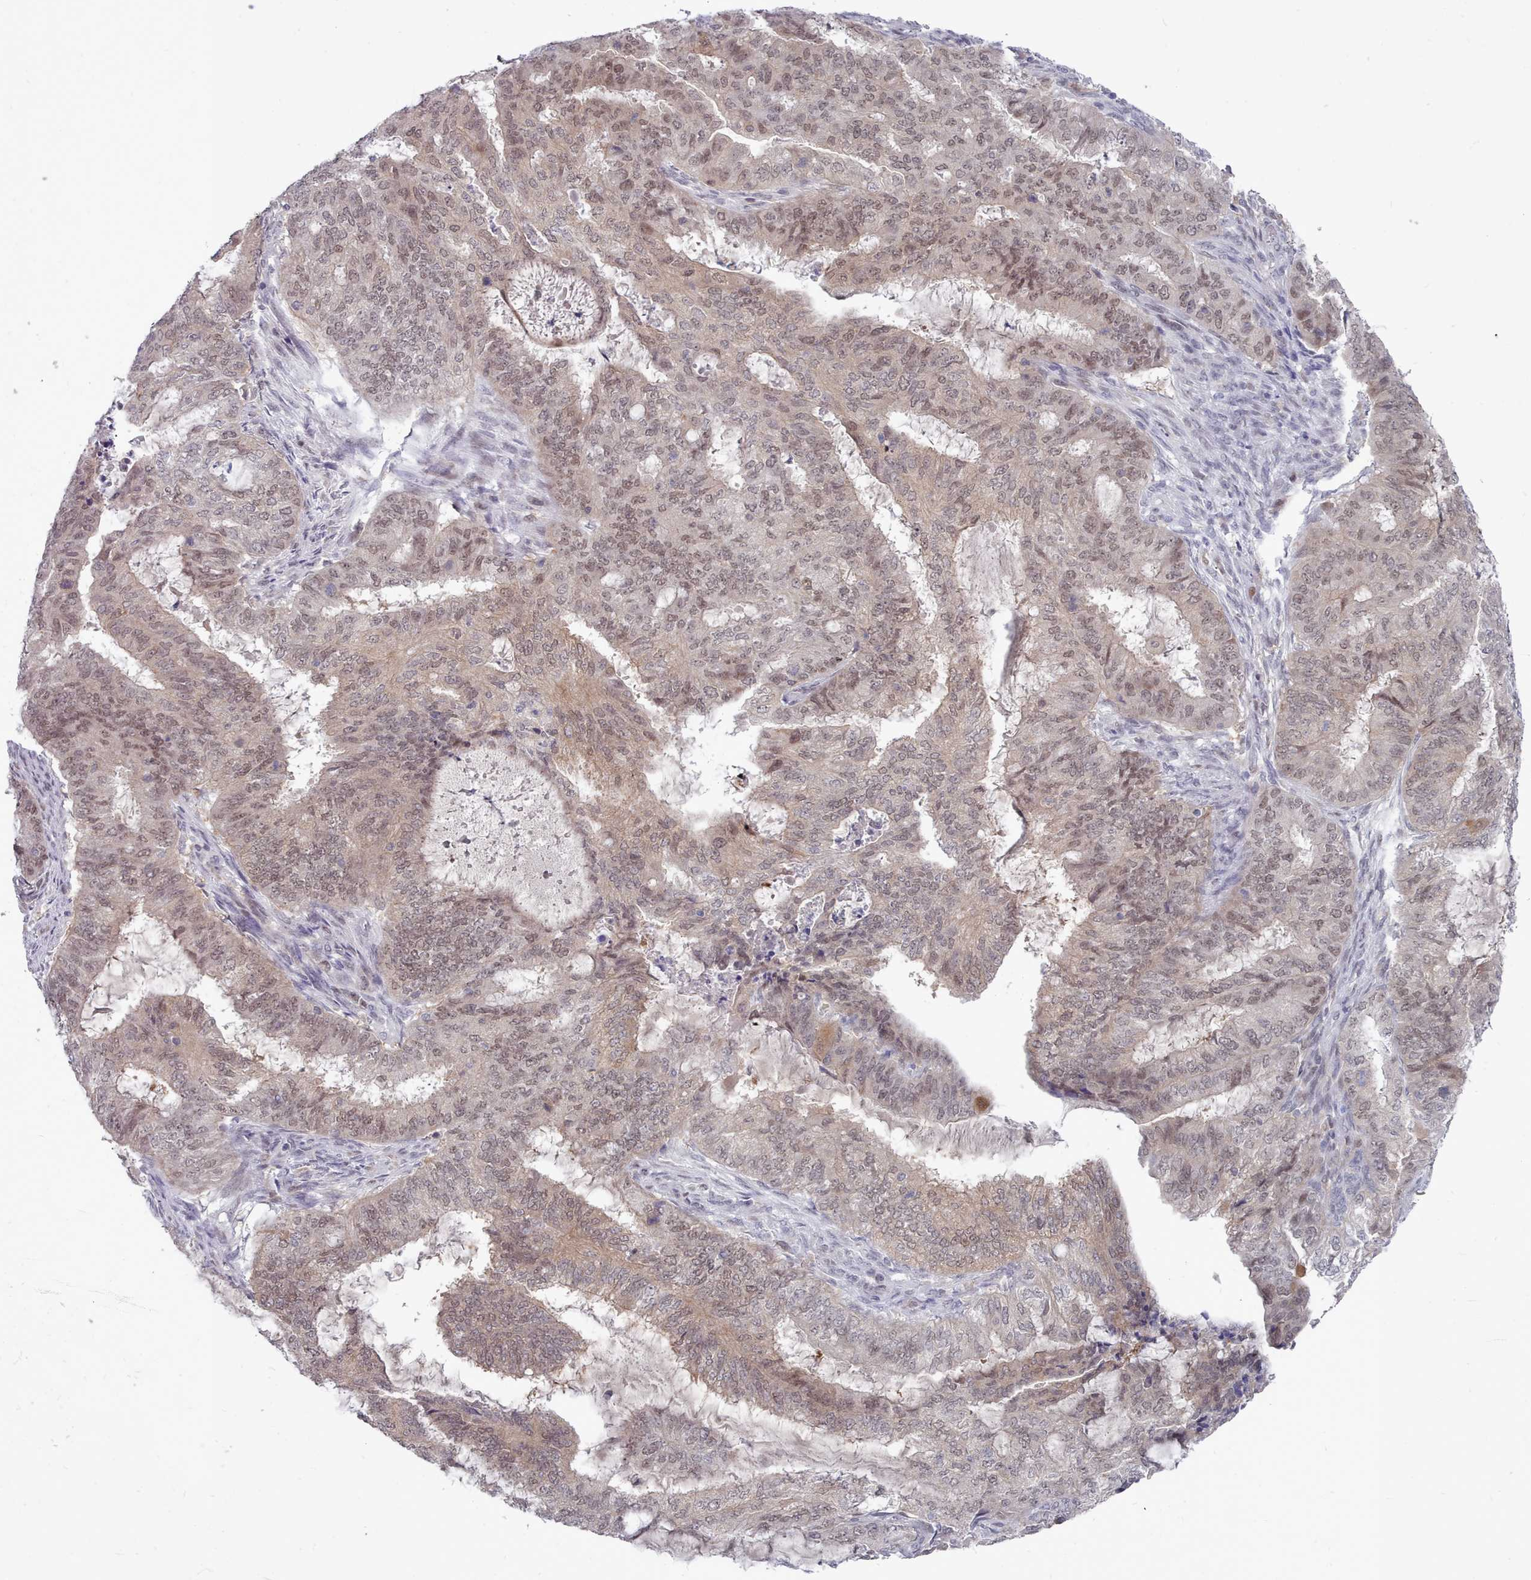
{"staining": {"intensity": "weak", "quantity": ">75%", "location": "nuclear"}, "tissue": "endometrial cancer", "cell_type": "Tumor cells", "image_type": "cancer", "snomed": [{"axis": "morphology", "description": "Adenocarcinoma, NOS"}, {"axis": "topography", "description": "Endometrium"}], "caption": "The histopathology image displays staining of adenocarcinoma (endometrial), revealing weak nuclear protein positivity (brown color) within tumor cells.", "gene": "GINS1", "patient": {"sex": "female", "age": 51}}